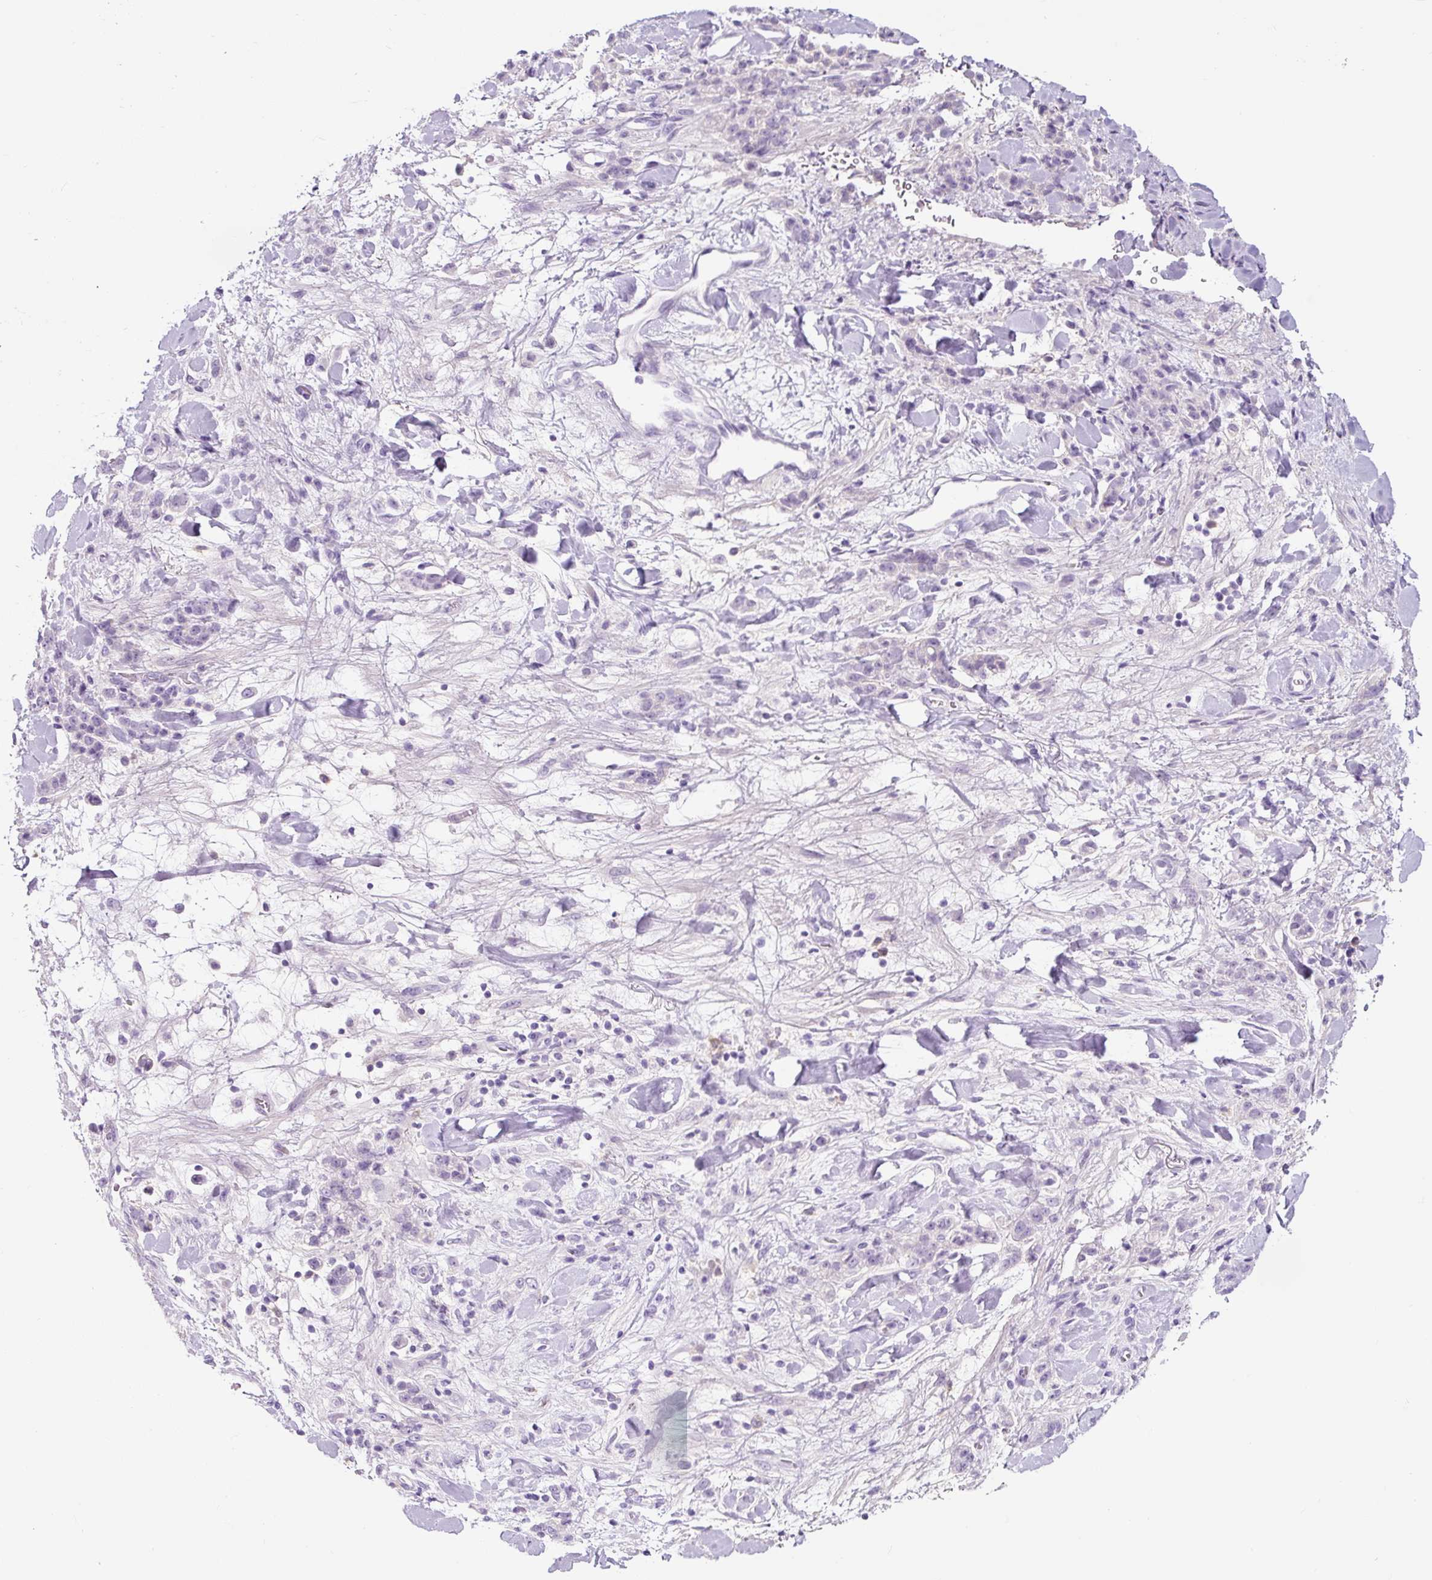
{"staining": {"intensity": "negative", "quantity": "none", "location": "none"}, "tissue": "stomach cancer", "cell_type": "Tumor cells", "image_type": "cancer", "snomed": [{"axis": "morphology", "description": "Normal tissue, NOS"}, {"axis": "morphology", "description": "Adenocarcinoma, NOS"}, {"axis": "topography", "description": "Stomach"}], "caption": "DAB (3,3'-diaminobenzidine) immunohistochemical staining of human stomach cancer displays no significant staining in tumor cells.", "gene": "RNF212B", "patient": {"sex": "male", "age": 82}}